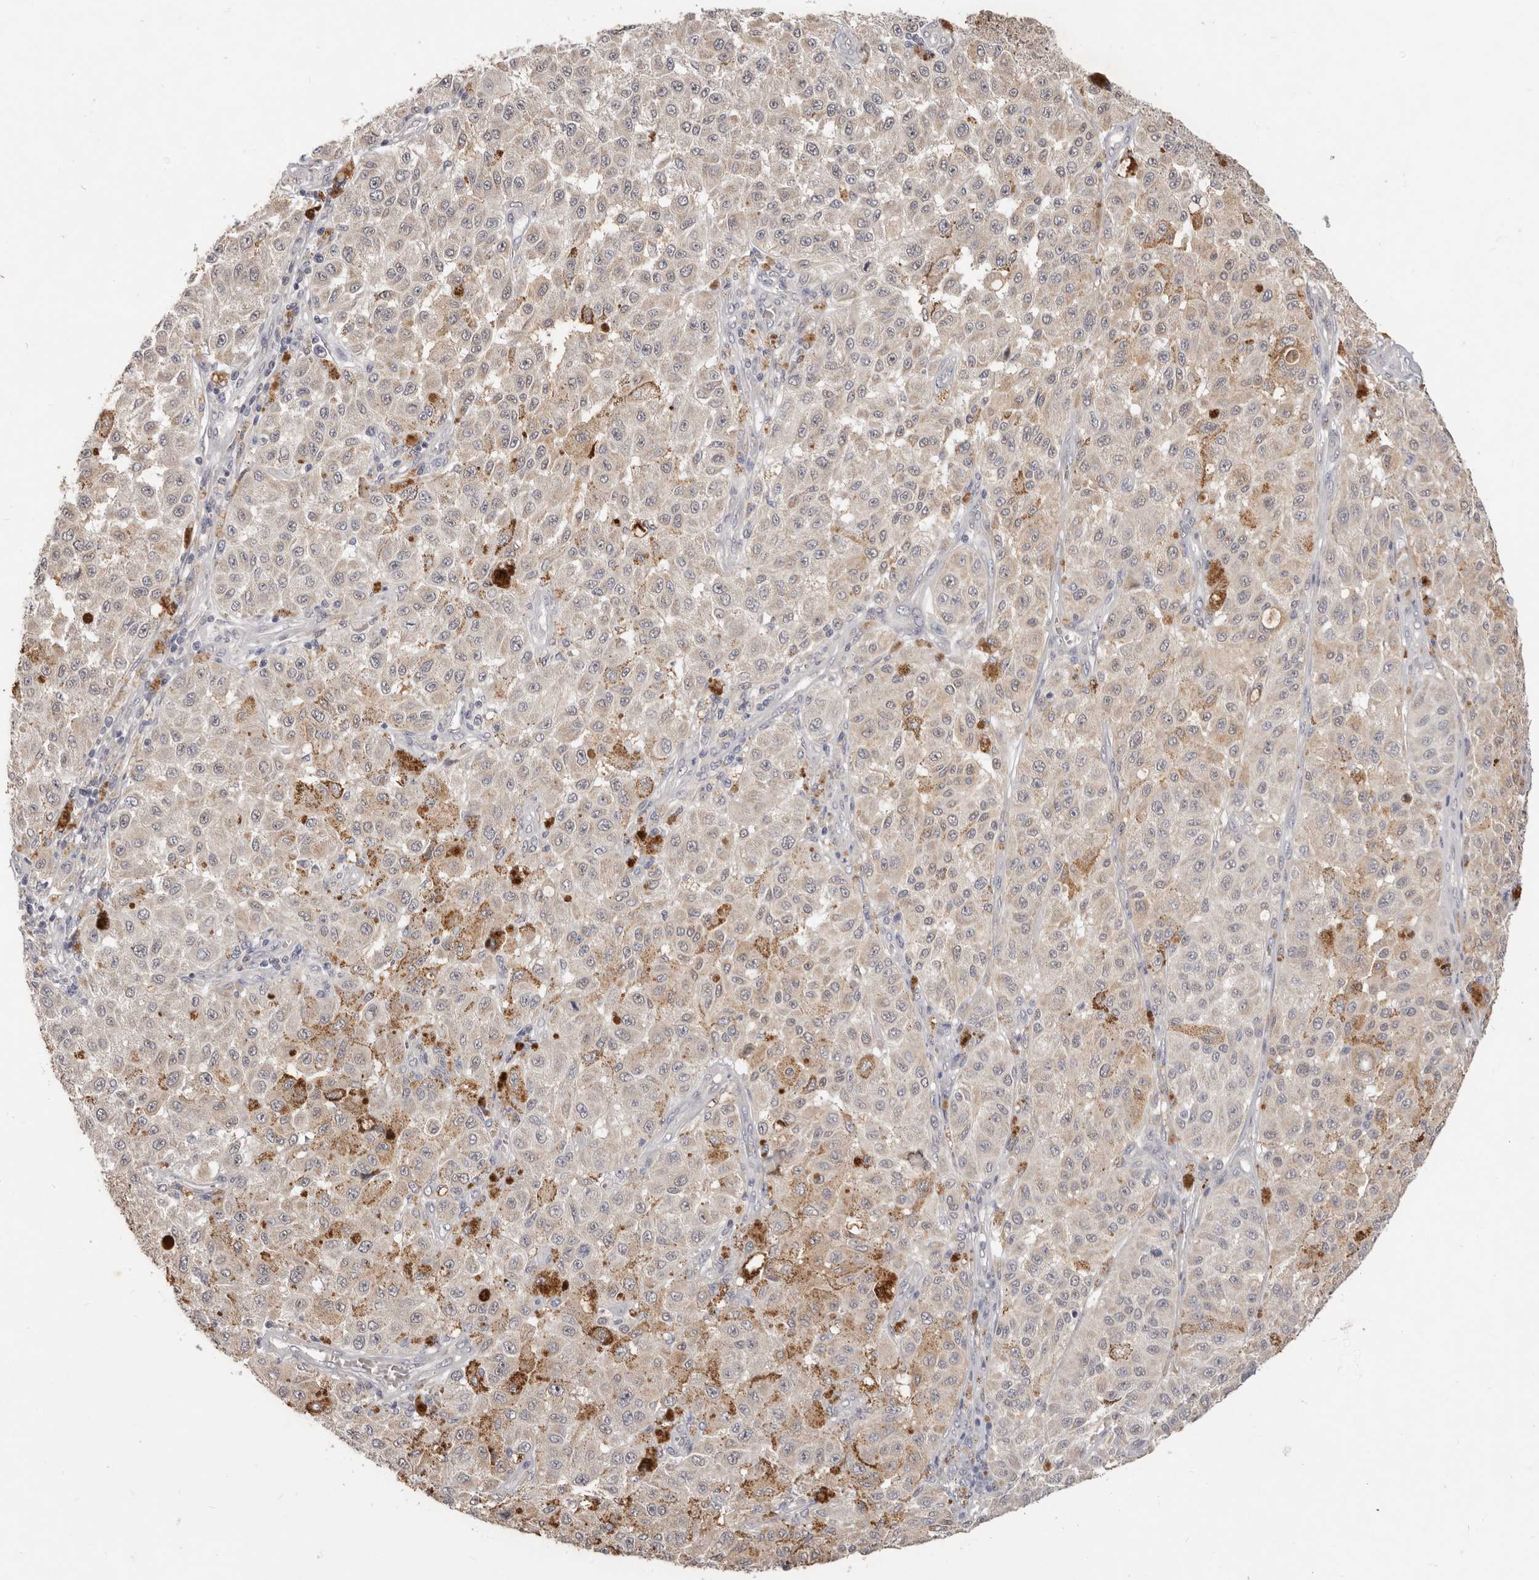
{"staining": {"intensity": "negative", "quantity": "none", "location": "none"}, "tissue": "melanoma", "cell_type": "Tumor cells", "image_type": "cancer", "snomed": [{"axis": "morphology", "description": "Malignant melanoma, NOS"}, {"axis": "topography", "description": "Skin"}], "caption": "High magnification brightfield microscopy of malignant melanoma stained with DAB (brown) and counterstained with hematoxylin (blue): tumor cells show no significant staining. (DAB (3,3'-diaminobenzidine) IHC with hematoxylin counter stain).", "gene": "WDR77", "patient": {"sex": "female", "age": 64}}